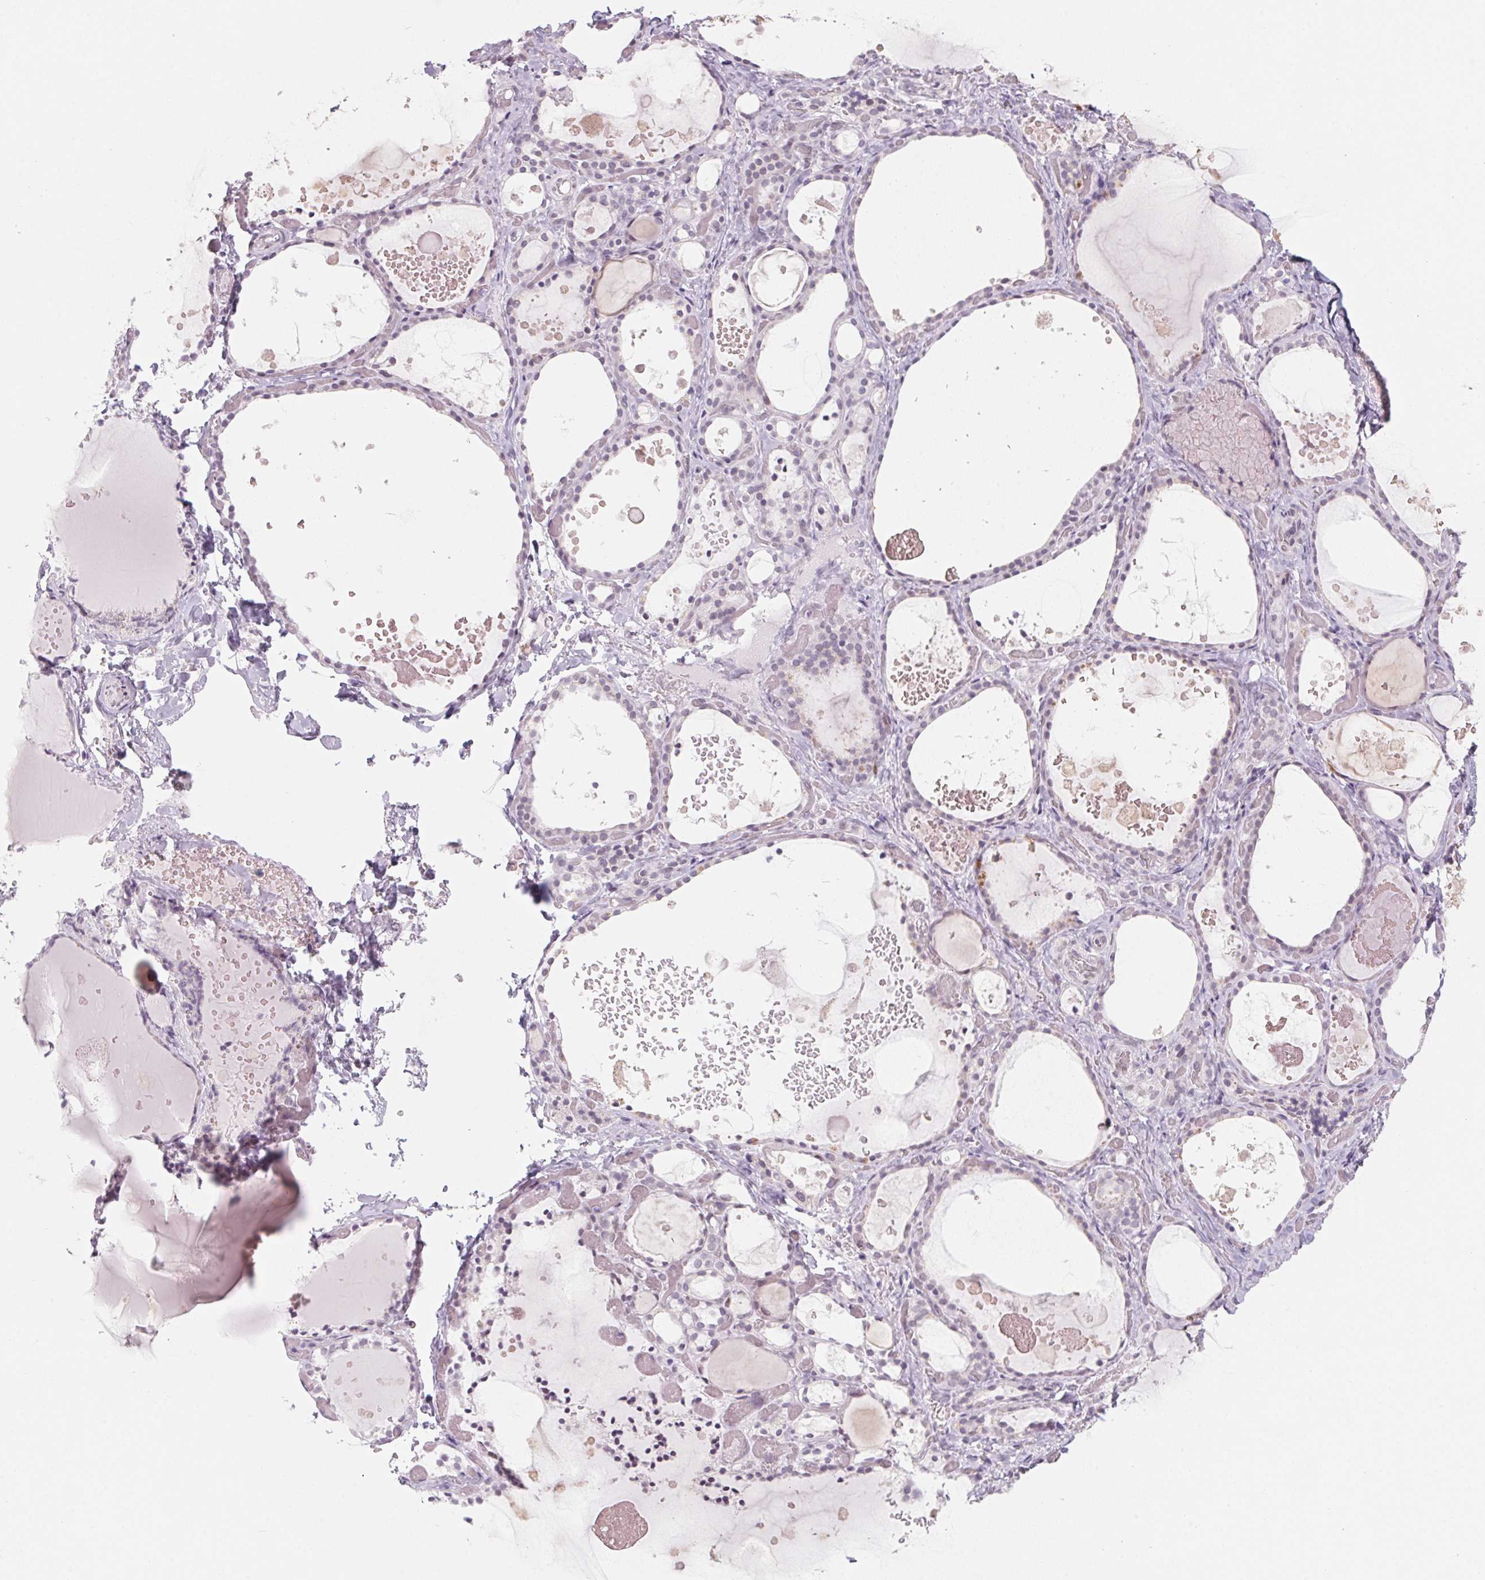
{"staining": {"intensity": "negative", "quantity": "none", "location": "none"}, "tissue": "thyroid gland", "cell_type": "Glandular cells", "image_type": "normal", "snomed": [{"axis": "morphology", "description": "Normal tissue, NOS"}, {"axis": "topography", "description": "Thyroid gland"}], "caption": "Thyroid gland stained for a protein using immunohistochemistry displays no positivity glandular cells.", "gene": "KCNQ2", "patient": {"sex": "female", "age": 56}}